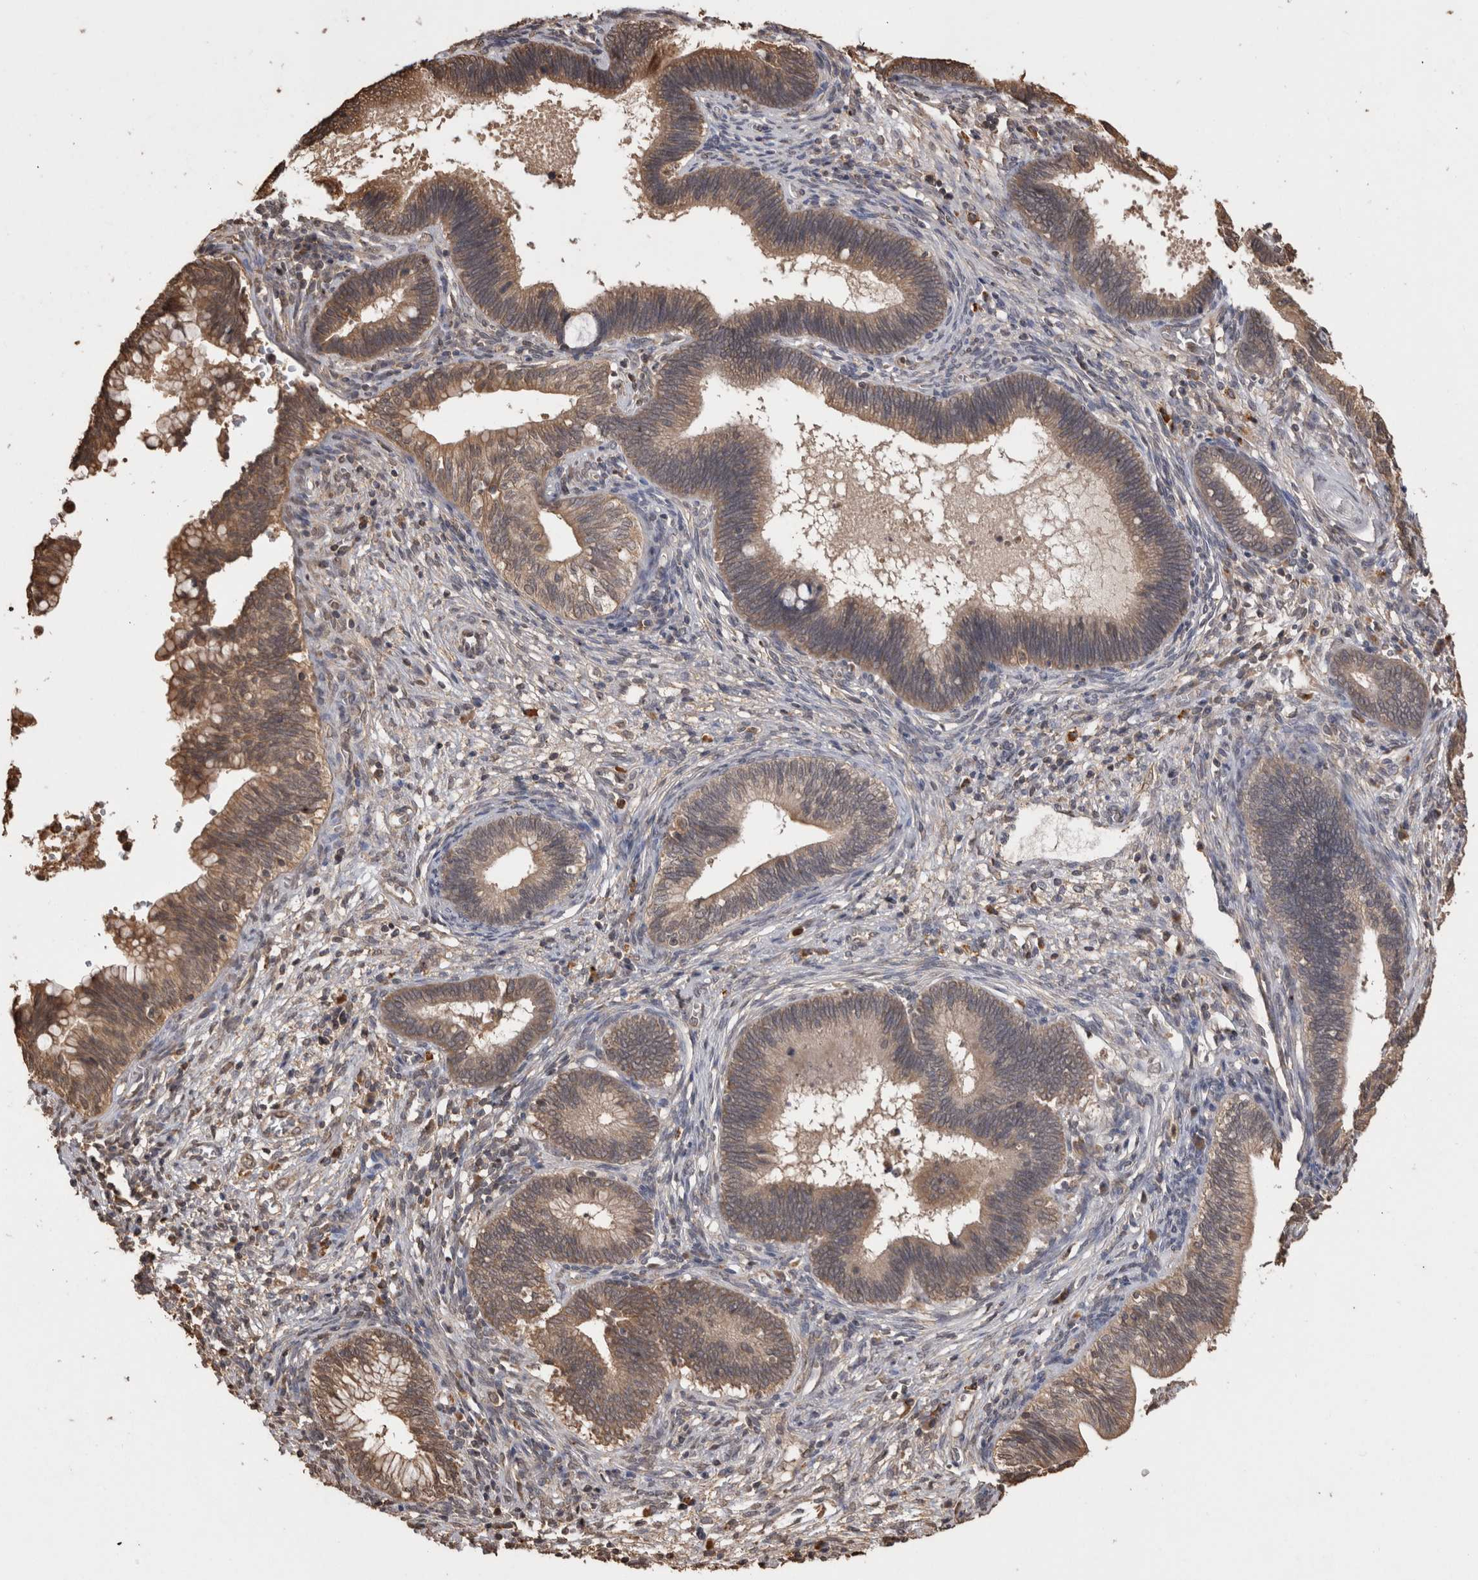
{"staining": {"intensity": "moderate", "quantity": ">75%", "location": "cytoplasmic/membranous"}, "tissue": "cervical cancer", "cell_type": "Tumor cells", "image_type": "cancer", "snomed": [{"axis": "morphology", "description": "Adenocarcinoma, NOS"}, {"axis": "topography", "description": "Cervix"}], "caption": "This is a micrograph of immunohistochemistry staining of cervical adenocarcinoma, which shows moderate expression in the cytoplasmic/membranous of tumor cells.", "gene": "SOCS5", "patient": {"sex": "female", "age": 44}}